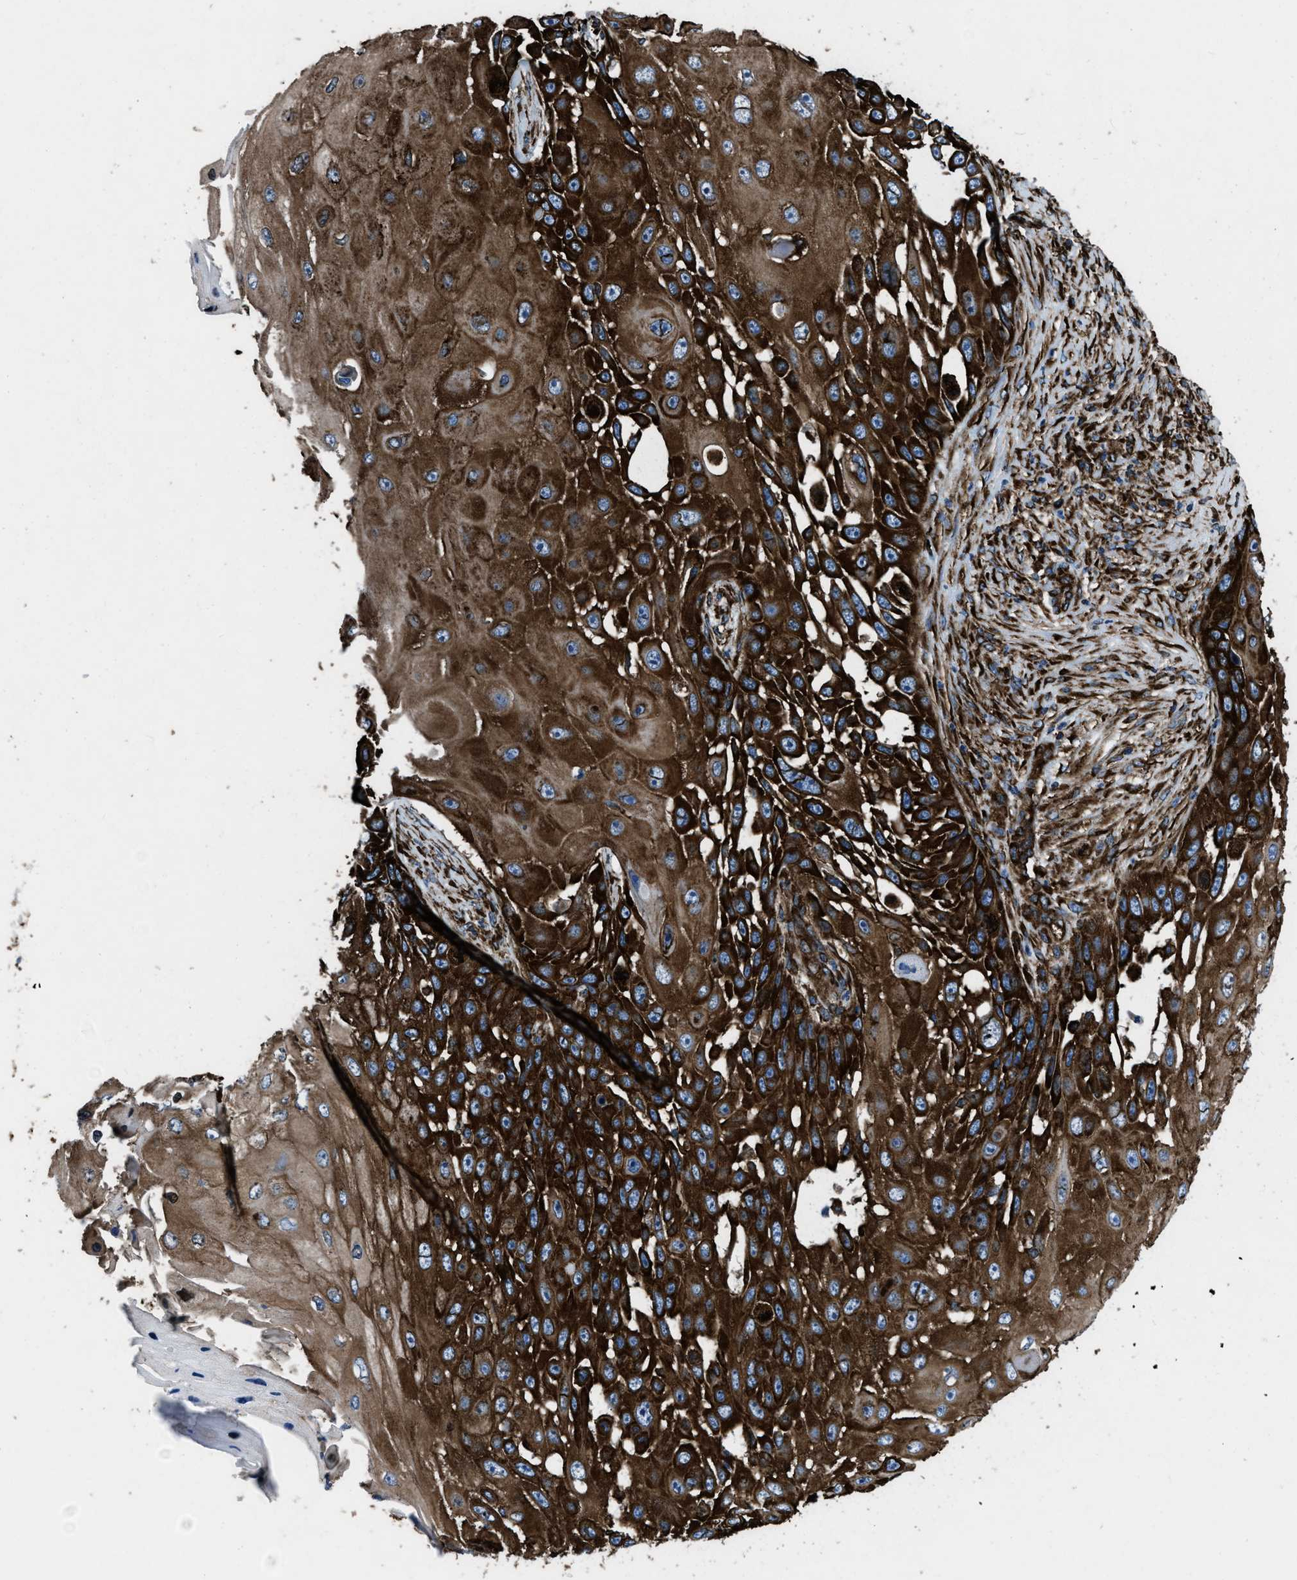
{"staining": {"intensity": "strong", "quantity": ">75%", "location": "cytoplasmic/membranous"}, "tissue": "skin cancer", "cell_type": "Tumor cells", "image_type": "cancer", "snomed": [{"axis": "morphology", "description": "Squamous cell carcinoma, NOS"}, {"axis": "topography", "description": "Skin"}], "caption": "An image of human skin cancer (squamous cell carcinoma) stained for a protein reveals strong cytoplasmic/membranous brown staining in tumor cells.", "gene": "CAPRIN1", "patient": {"sex": "female", "age": 44}}